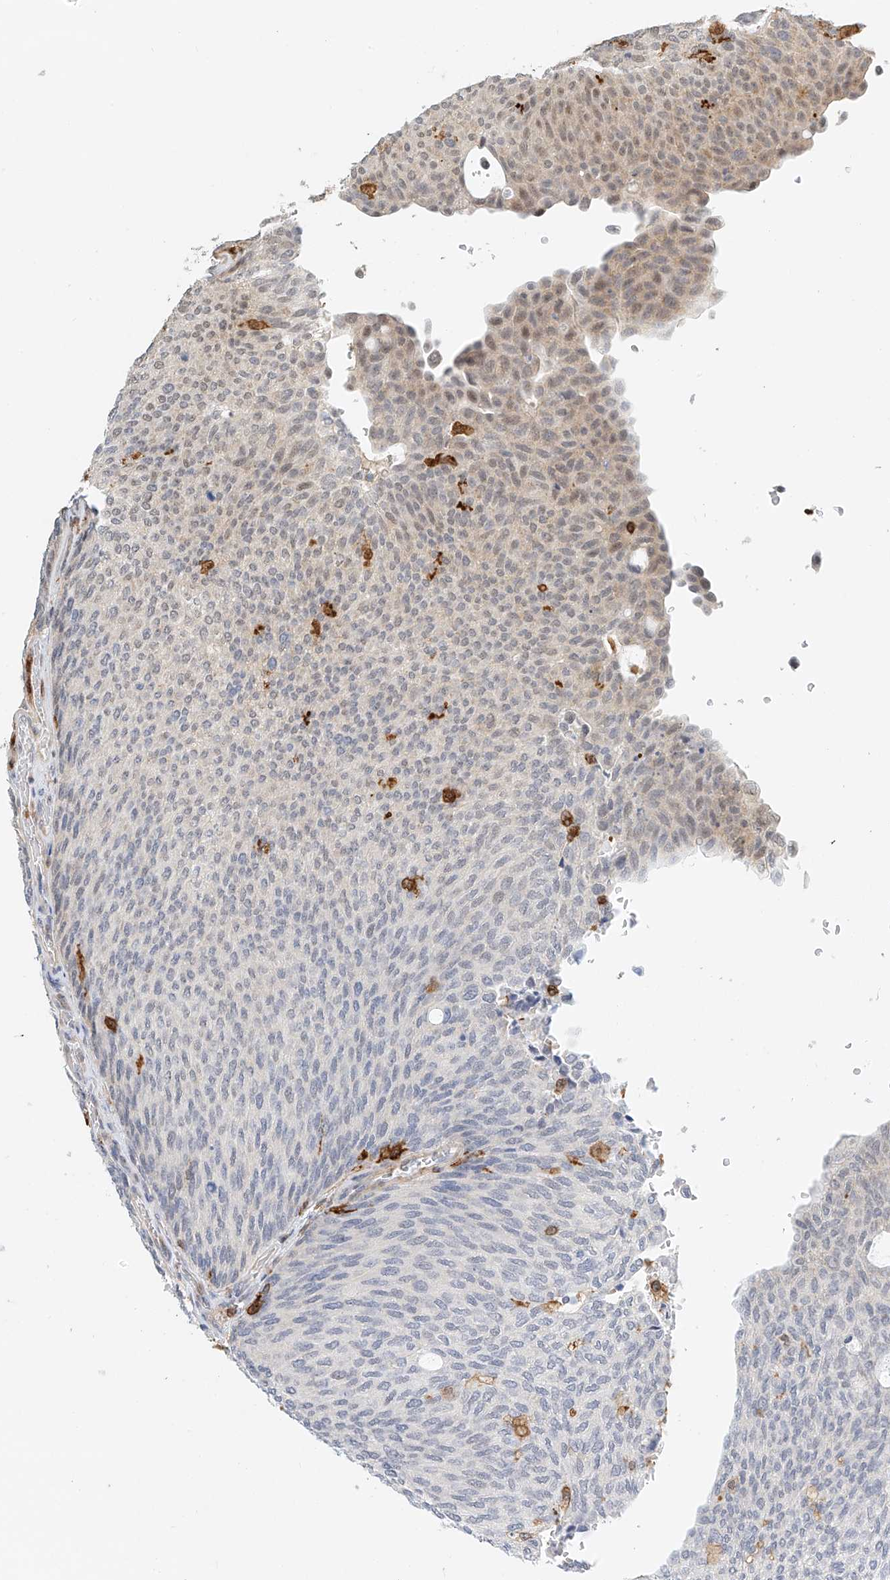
{"staining": {"intensity": "weak", "quantity": "<25%", "location": "nuclear"}, "tissue": "urothelial cancer", "cell_type": "Tumor cells", "image_type": "cancer", "snomed": [{"axis": "morphology", "description": "Urothelial carcinoma, Low grade"}, {"axis": "topography", "description": "Urinary bladder"}], "caption": "Urothelial cancer stained for a protein using immunohistochemistry shows no positivity tumor cells.", "gene": "MICAL1", "patient": {"sex": "female", "age": 79}}